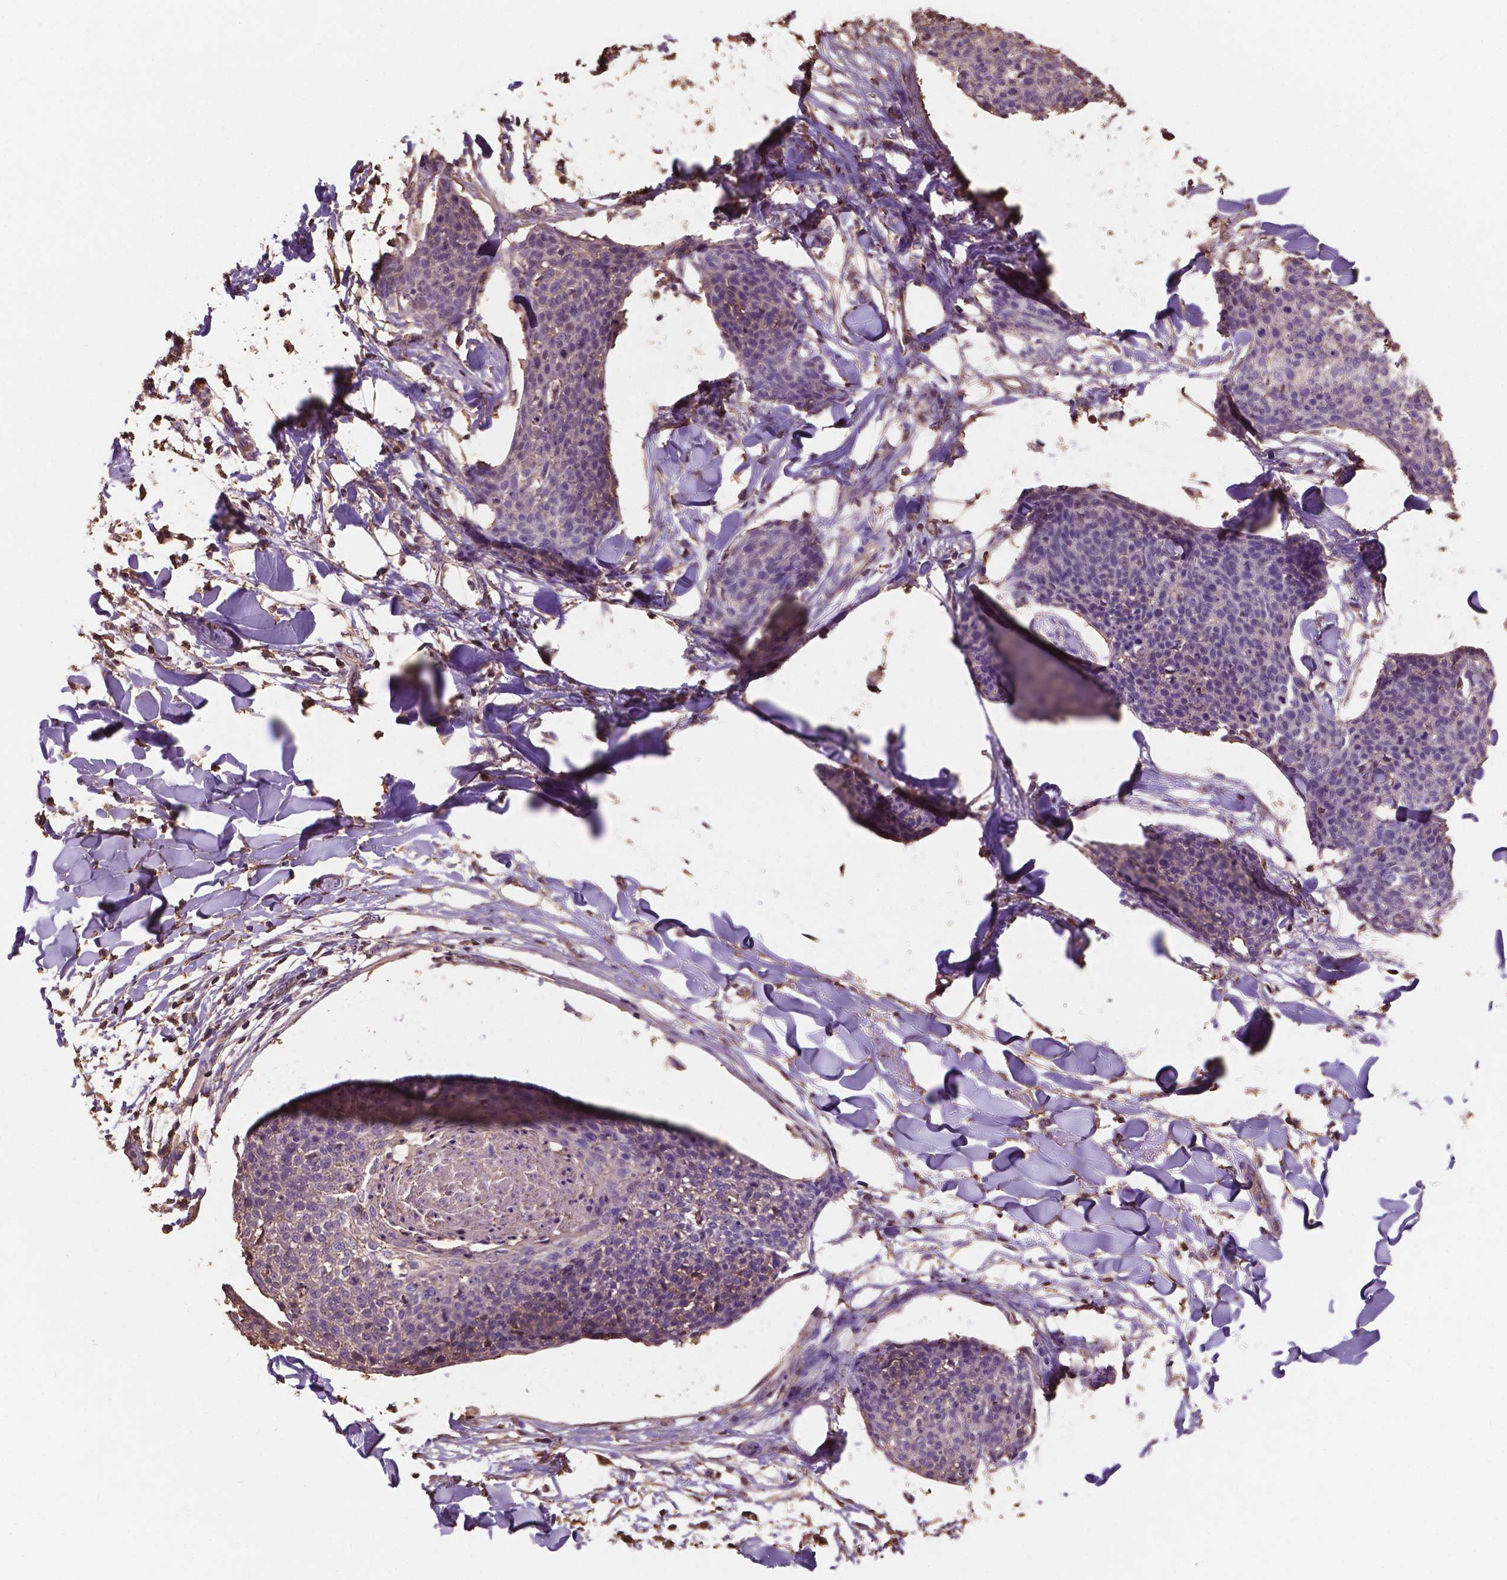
{"staining": {"intensity": "negative", "quantity": "none", "location": "none"}, "tissue": "skin cancer", "cell_type": "Tumor cells", "image_type": "cancer", "snomed": [{"axis": "morphology", "description": "Squamous cell carcinoma, NOS"}, {"axis": "topography", "description": "Skin"}, {"axis": "topography", "description": "Vulva"}], "caption": "An IHC histopathology image of squamous cell carcinoma (skin) is shown. There is no staining in tumor cells of squamous cell carcinoma (skin).", "gene": "NIPA2", "patient": {"sex": "female", "age": 75}}